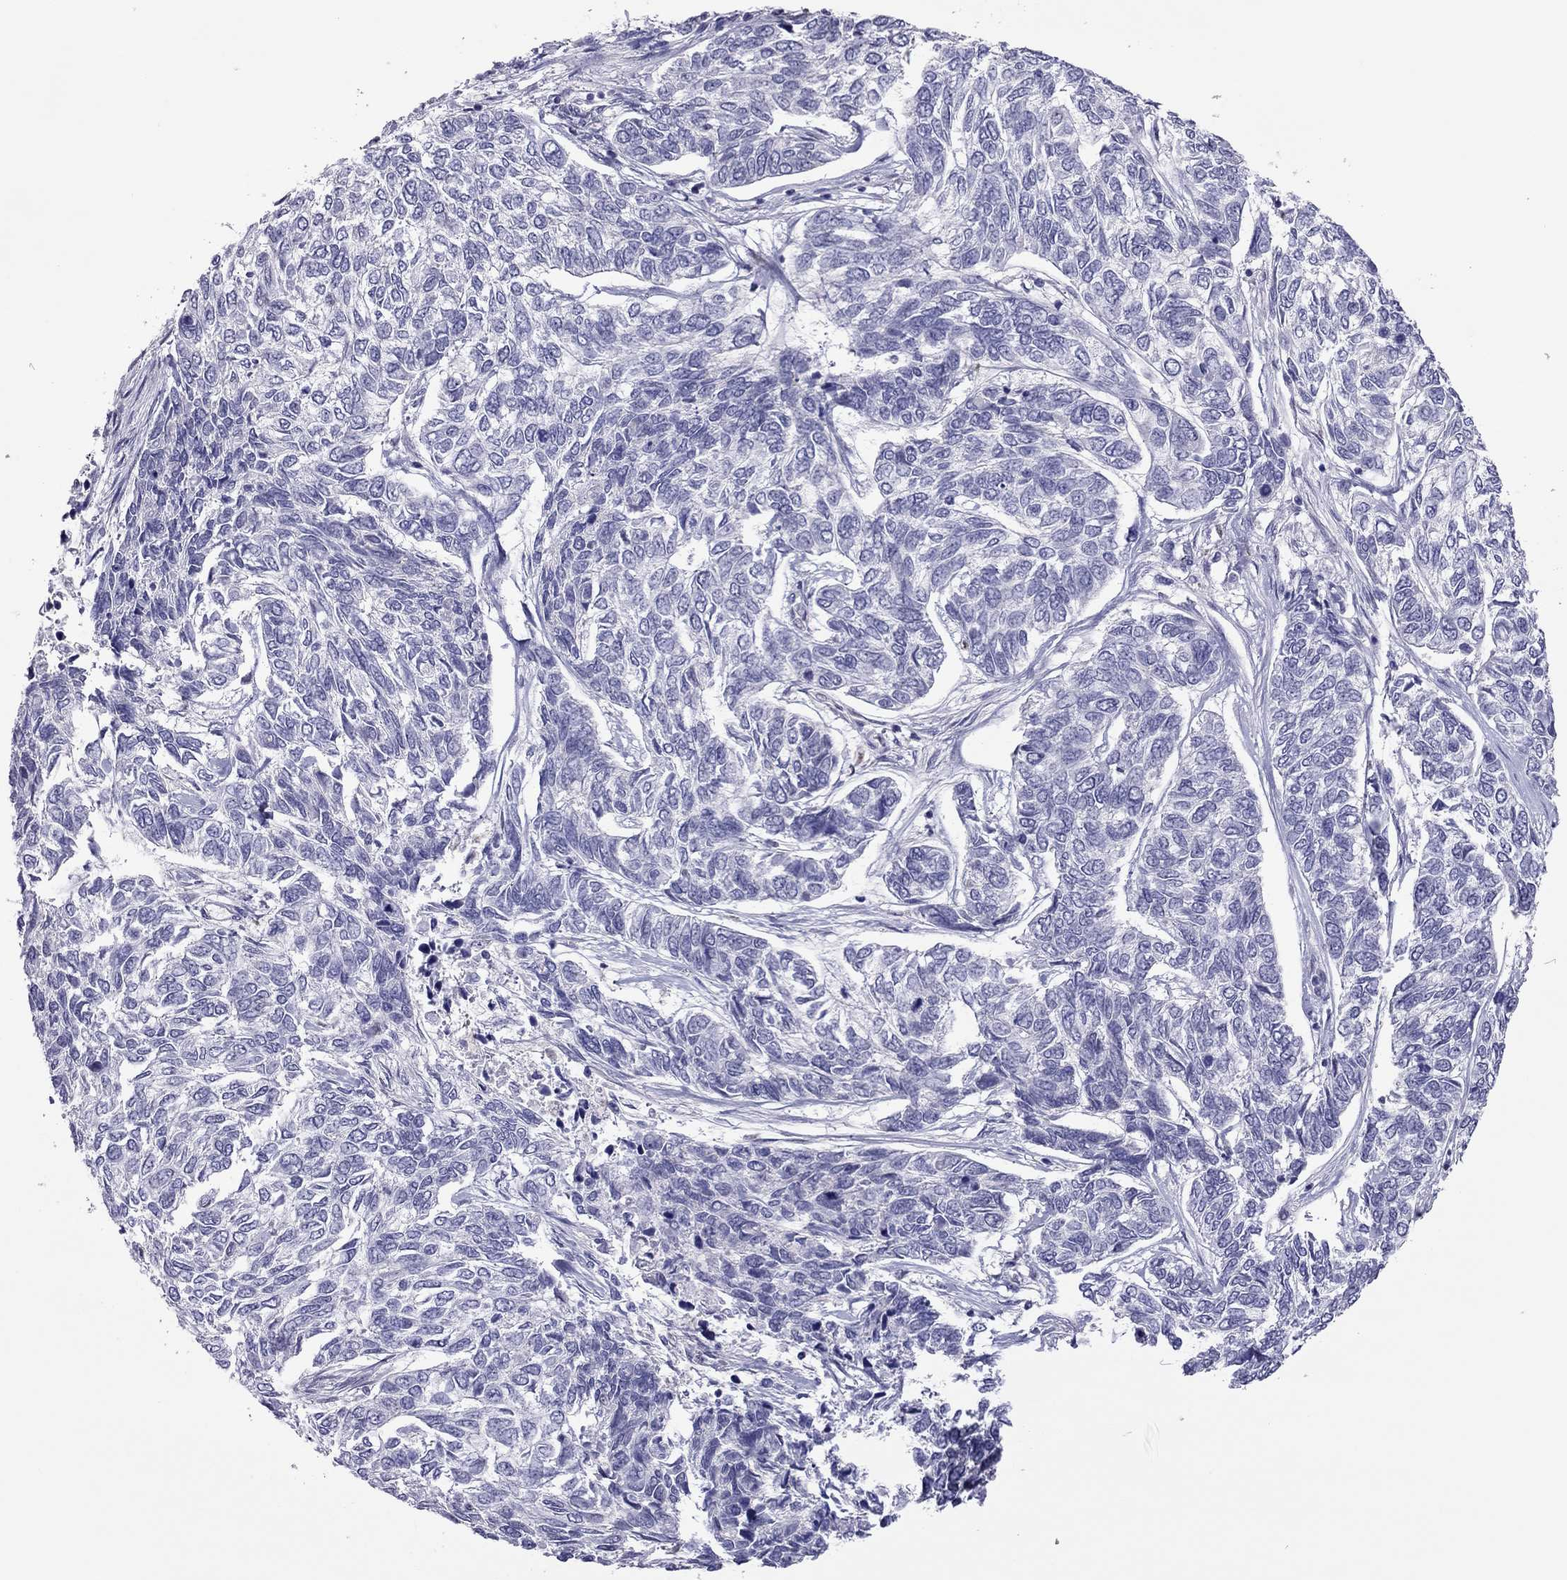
{"staining": {"intensity": "negative", "quantity": "none", "location": "none"}, "tissue": "skin cancer", "cell_type": "Tumor cells", "image_type": "cancer", "snomed": [{"axis": "morphology", "description": "Basal cell carcinoma"}, {"axis": "topography", "description": "Skin"}], "caption": "DAB immunohistochemical staining of basal cell carcinoma (skin) demonstrates no significant expression in tumor cells.", "gene": "SPINT3", "patient": {"sex": "female", "age": 65}}